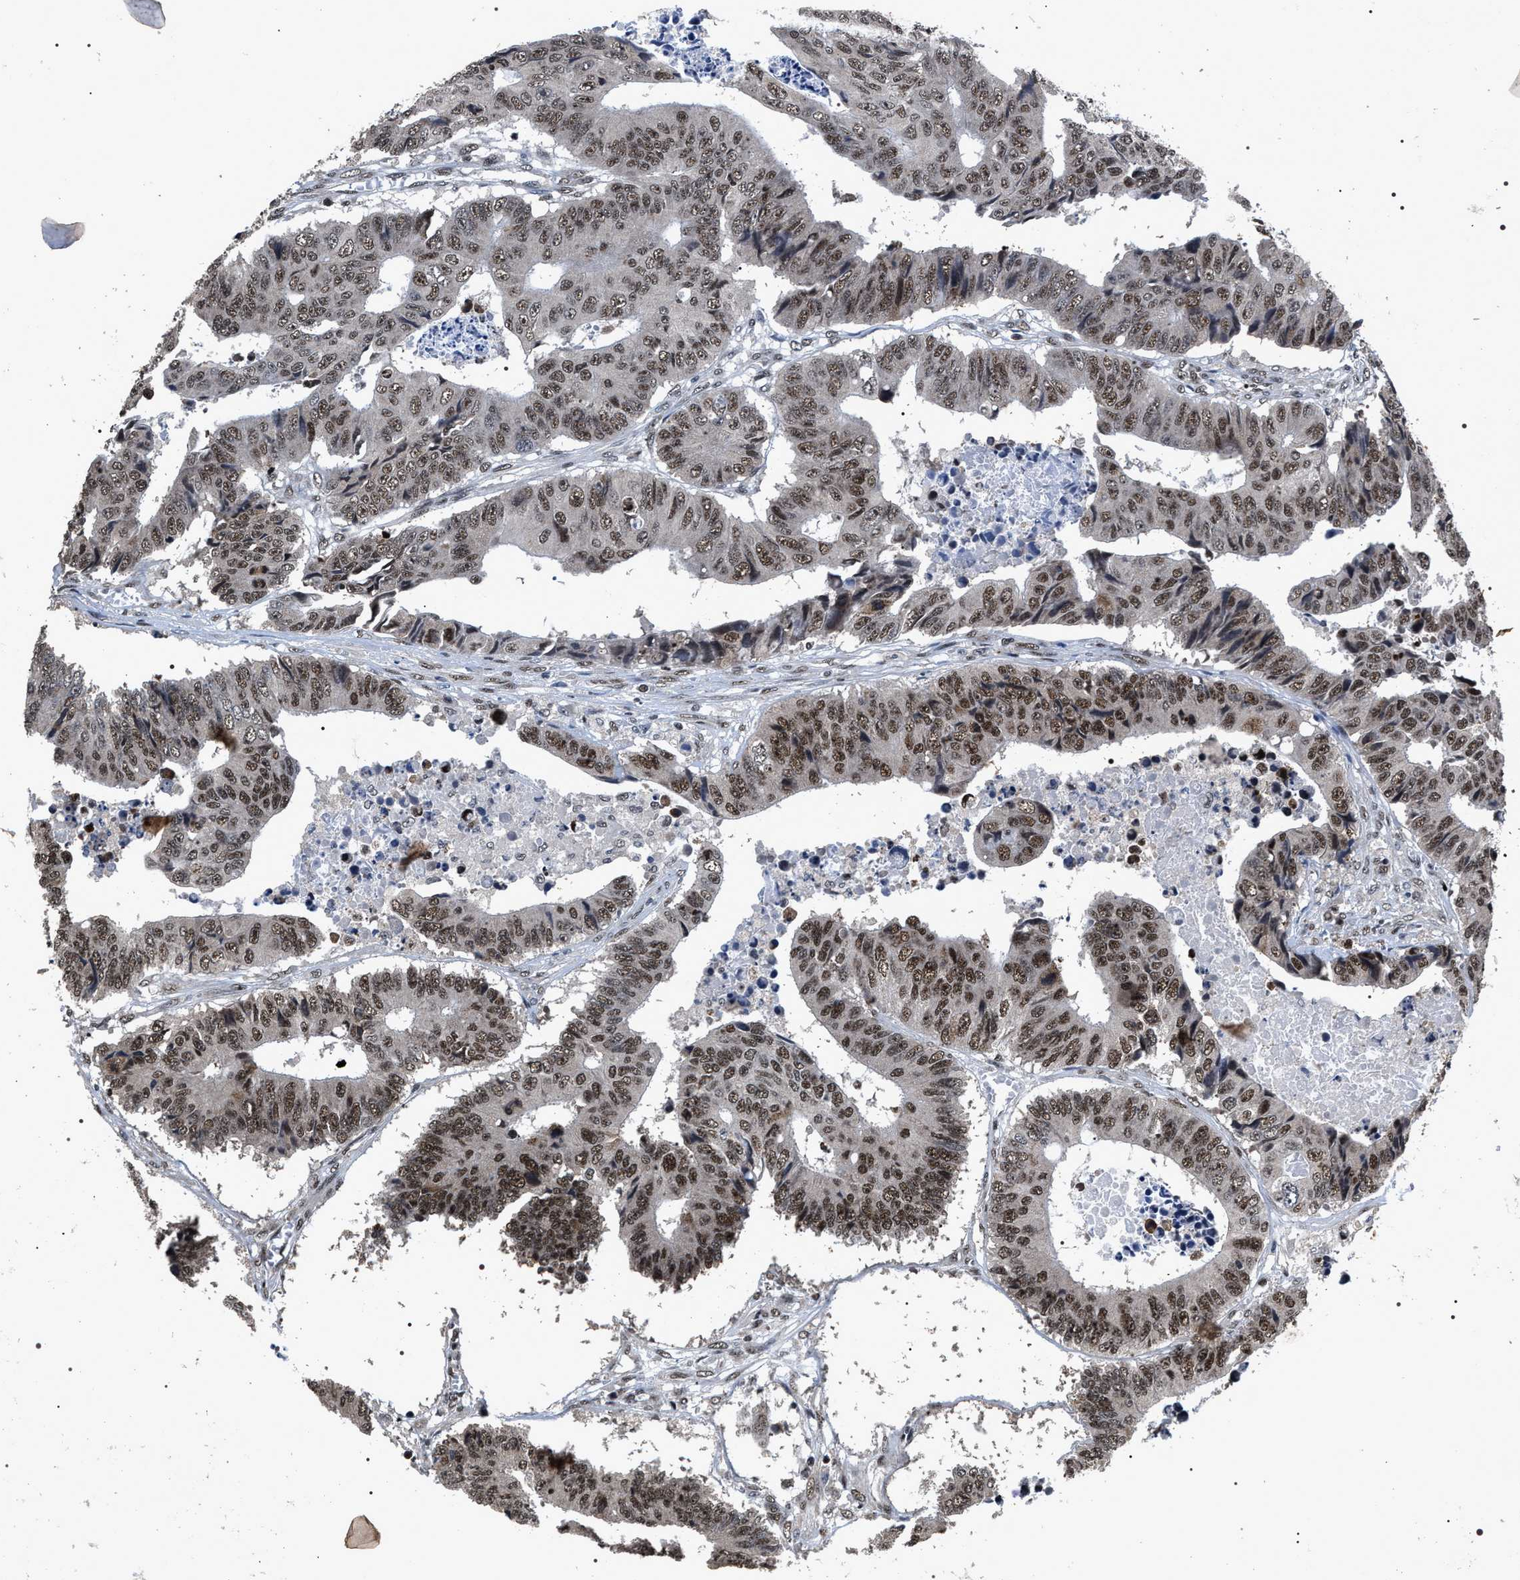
{"staining": {"intensity": "moderate", "quantity": ">75%", "location": "nuclear"}, "tissue": "colorectal cancer", "cell_type": "Tumor cells", "image_type": "cancer", "snomed": [{"axis": "morphology", "description": "Adenocarcinoma, NOS"}, {"axis": "topography", "description": "Rectum"}], "caption": "High-magnification brightfield microscopy of adenocarcinoma (colorectal) stained with DAB (brown) and counterstained with hematoxylin (blue). tumor cells exhibit moderate nuclear positivity is identified in about>75% of cells. (Stains: DAB (3,3'-diaminobenzidine) in brown, nuclei in blue, Microscopy: brightfield microscopy at high magnification).", "gene": "RRP1B", "patient": {"sex": "male", "age": 84}}